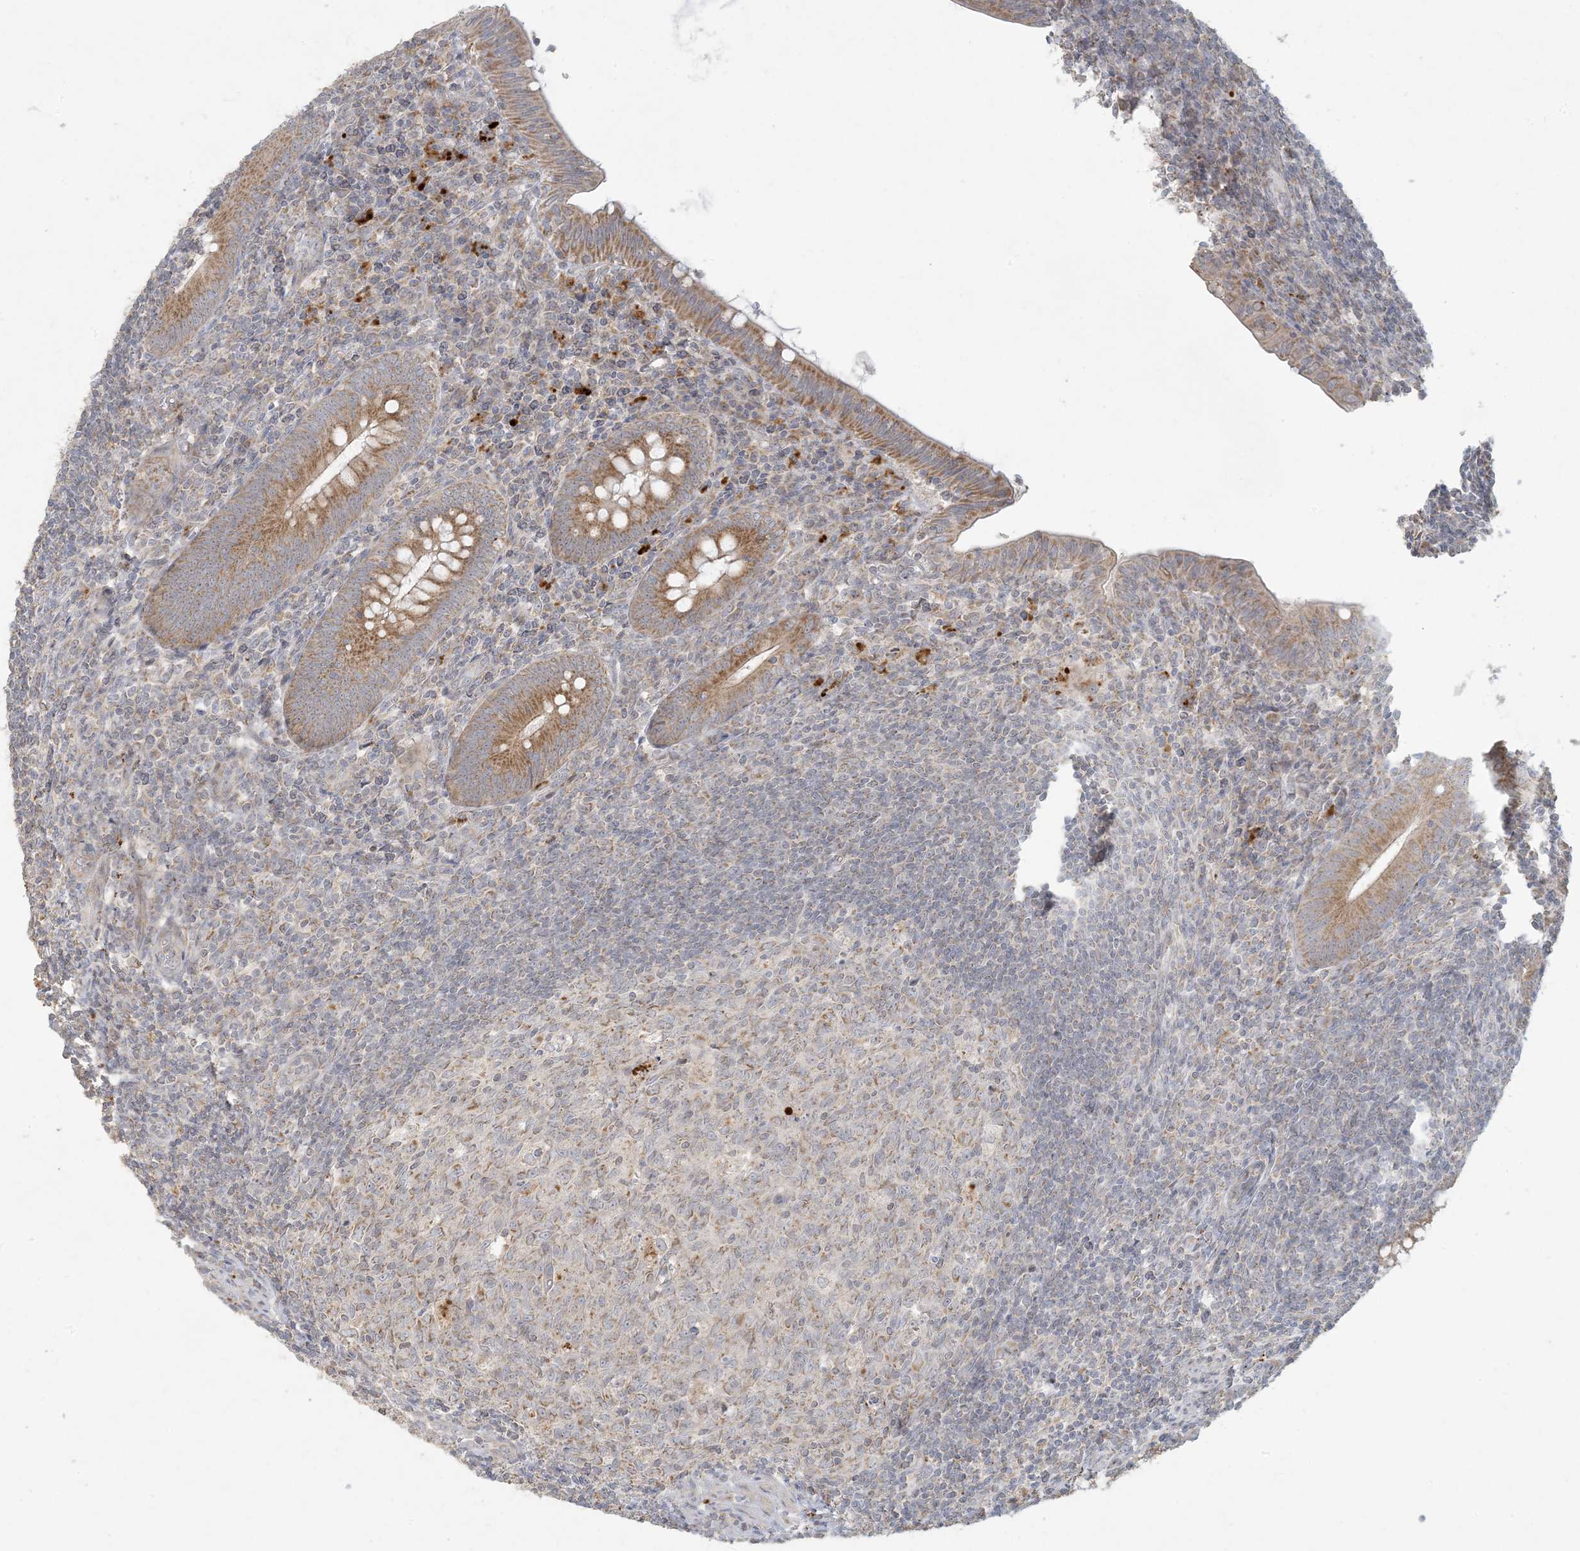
{"staining": {"intensity": "moderate", "quantity": ">75%", "location": "cytoplasmic/membranous"}, "tissue": "appendix", "cell_type": "Glandular cells", "image_type": "normal", "snomed": [{"axis": "morphology", "description": "Normal tissue, NOS"}, {"axis": "topography", "description": "Appendix"}], "caption": "Unremarkable appendix shows moderate cytoplasmic/membranous expression in approximately >75% of glandular cells, visualized by immunohistochemistry.", "gene": "MCAT", "patient": {"sex": "male", "age": 14}}